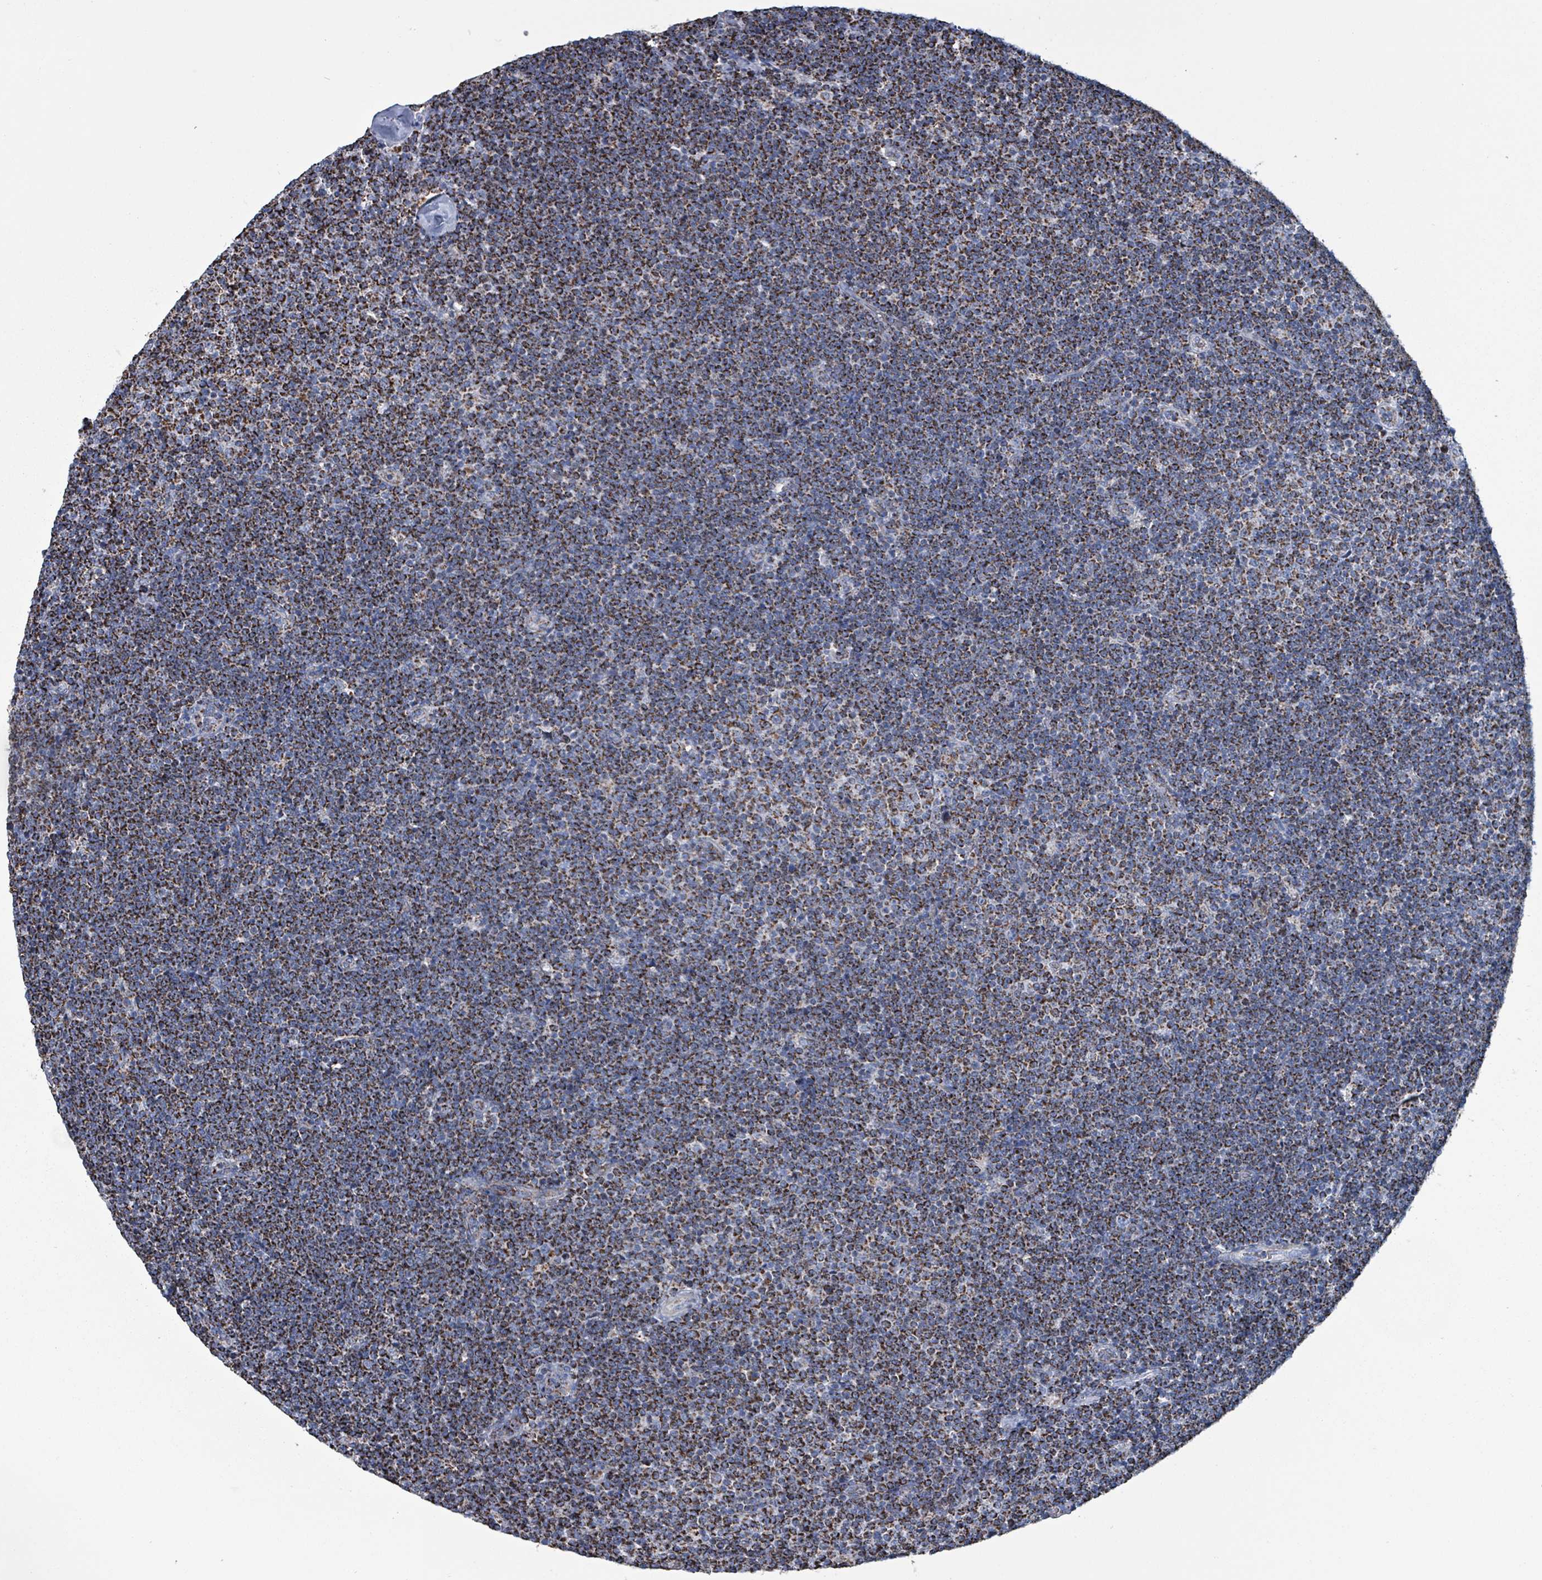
{"staining": {"intensity": "strong", "quantity": ">75%", "location": "cytoplasmic/membranous"}, "tissue": "lymphoma", "cell_type": "Tumor cells", "image_type": "cancer", "snomed": [{"axis": "morphology", "description": "Malignant lymphoma, non-Hodgkin's type, Low grade"}, {"axis": "topography", "description": "Lymph node"}], "caption": "Protein staining exhibits strong cytoplasmic/membranous positivity in approximately >75% of tumor cells in low-grade malignant lymphoma, non-Hodgkin's type.", "gene": "IDH3B", "patient": {"sex": "male", "age": 48}}